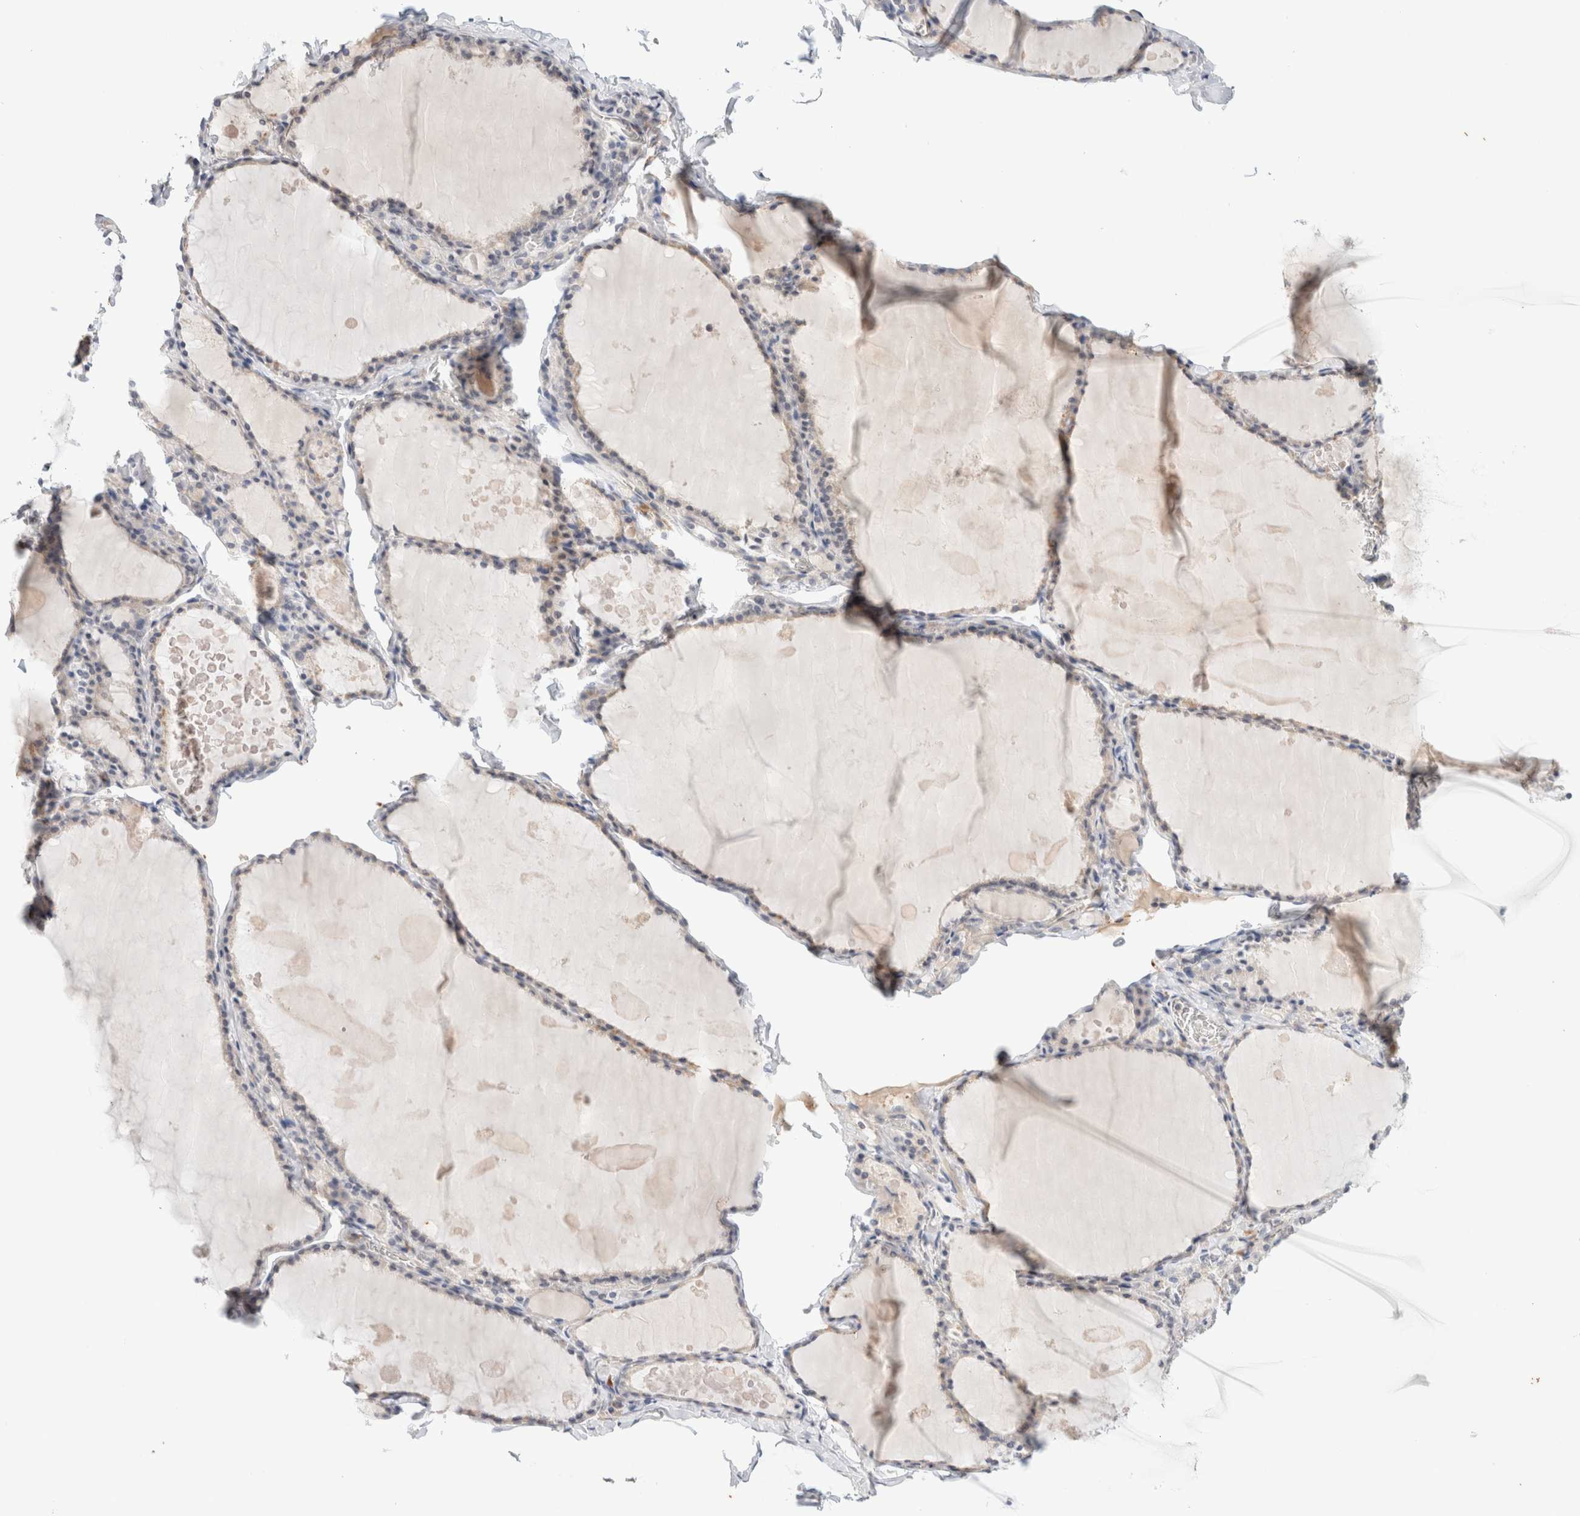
{"staining": {"intensity": "weak", "quantity": "25%-75%", "location": "cytoplasmic/membranous"}, "tissue": "thyroid gland", "cell_type": "Glandular cells", "image_type": "normal", "snomed": [{"axis": "morphology", "description": "Normal tissue, NOS"}, {"axis": "topography", "description": "Thyroid gland"}], "caption": "Protein staining demonstrates weak cytoplasmic/membranous expression in approximately 25%-75% of glandular cells in benign thyroid gland.", "gene": "SPRTN", "patient": {"sex": "male", "age": 56}}